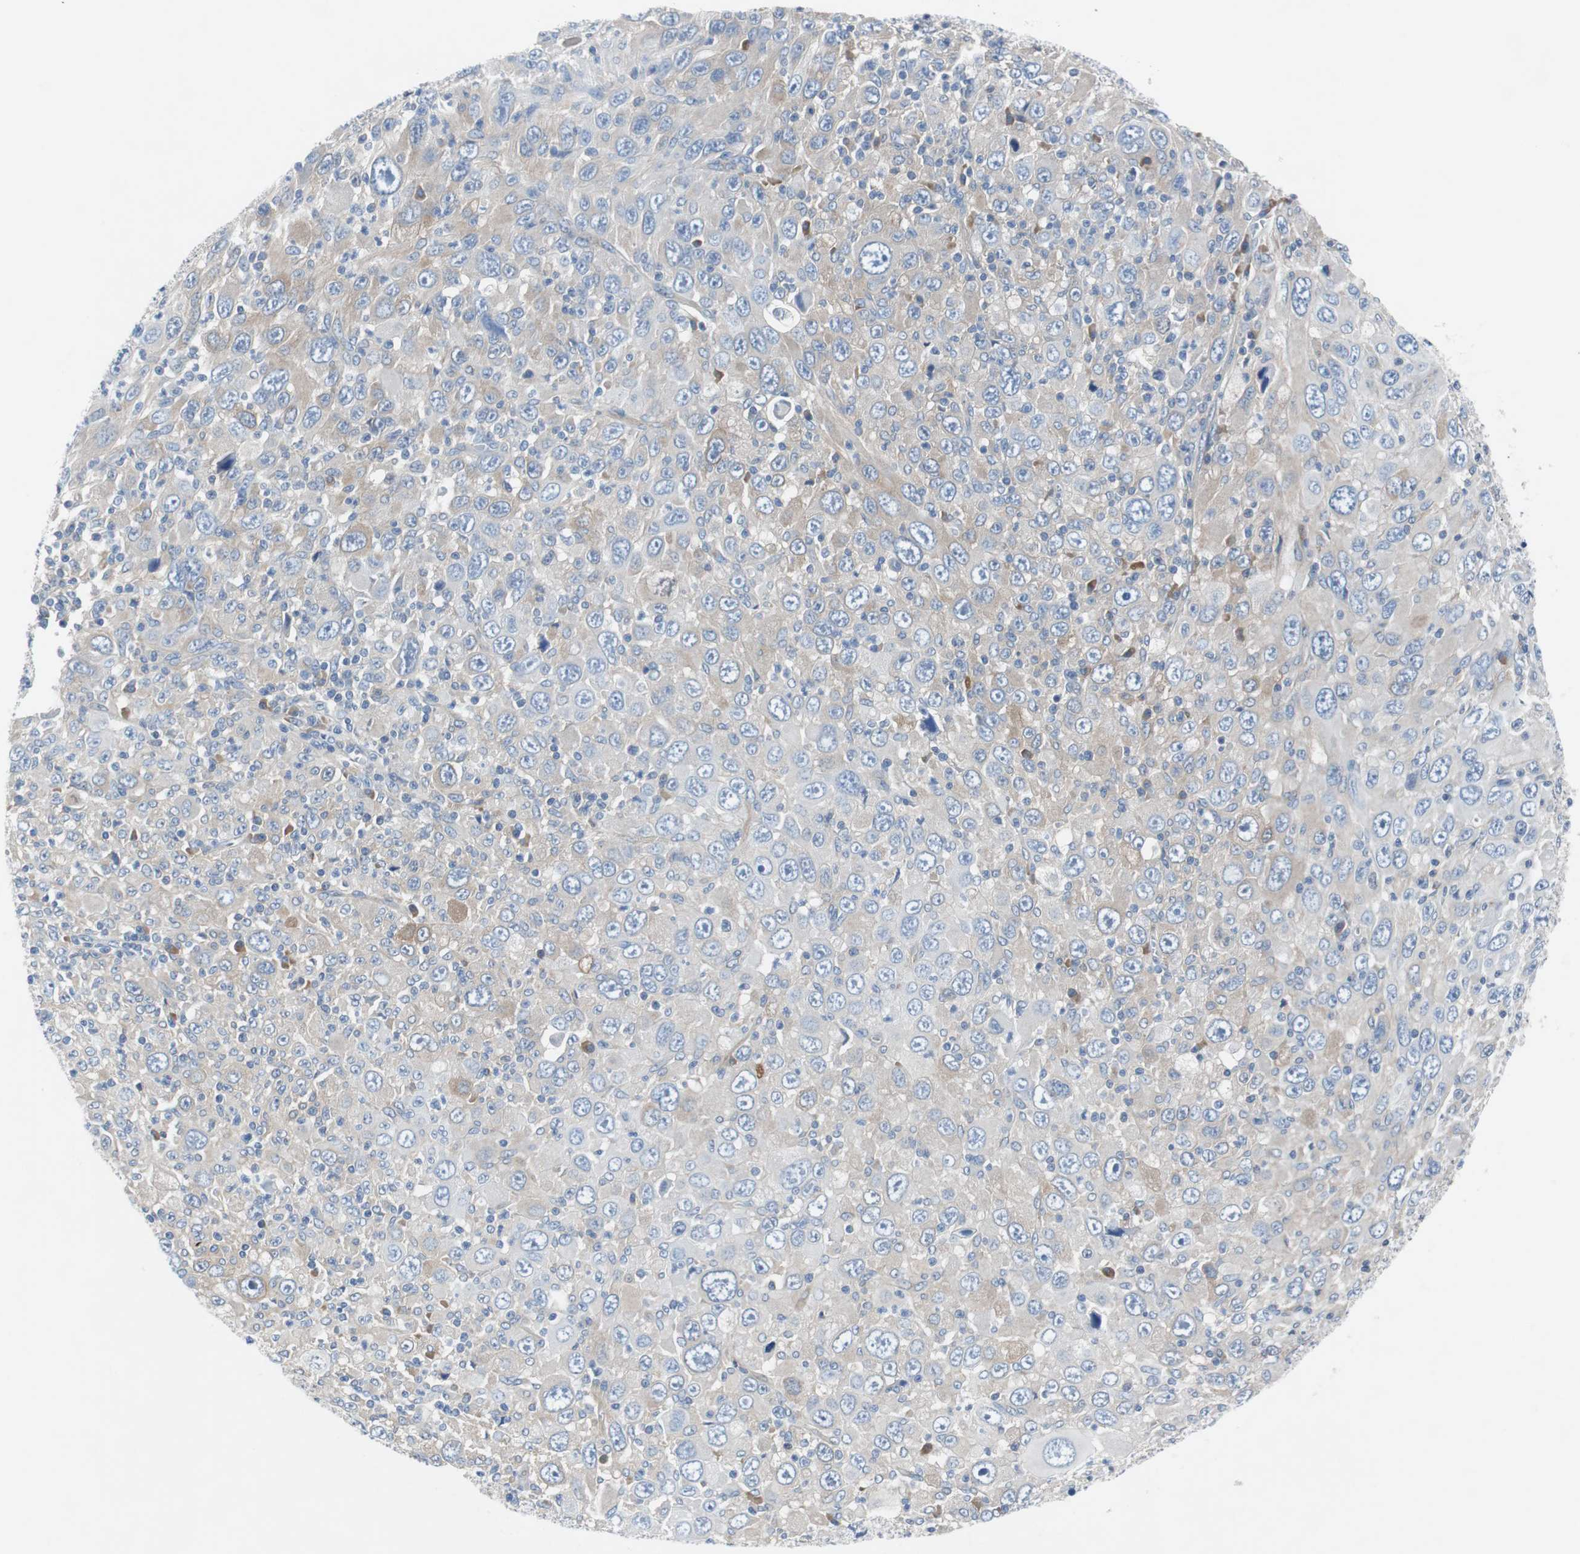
{"staining": {"intensity": "weak", "quantity": ">75%", "location": "cytoplasmic/membranous"}, "tissue": "melanoma", "cell_type": "Tumor cells", "image_type": "cancer", "snomed": [{"axis": "morphology", "description": "Malignant melanoma, Metastatic site"}, {"axis": "topography", "description": "Skin"}], "caption": "This histopathology image exhibits malignant melanoma (metastatic site) stained with immunohistochemistry (IHC) to label a protein in brown. The cytoplasmic/membranous of tumor cells show weak positivity for the protein. Nuclei are counter-stained blue.", "gene": "EEF2K", "patient": {"sex": "female", "age": 56}}